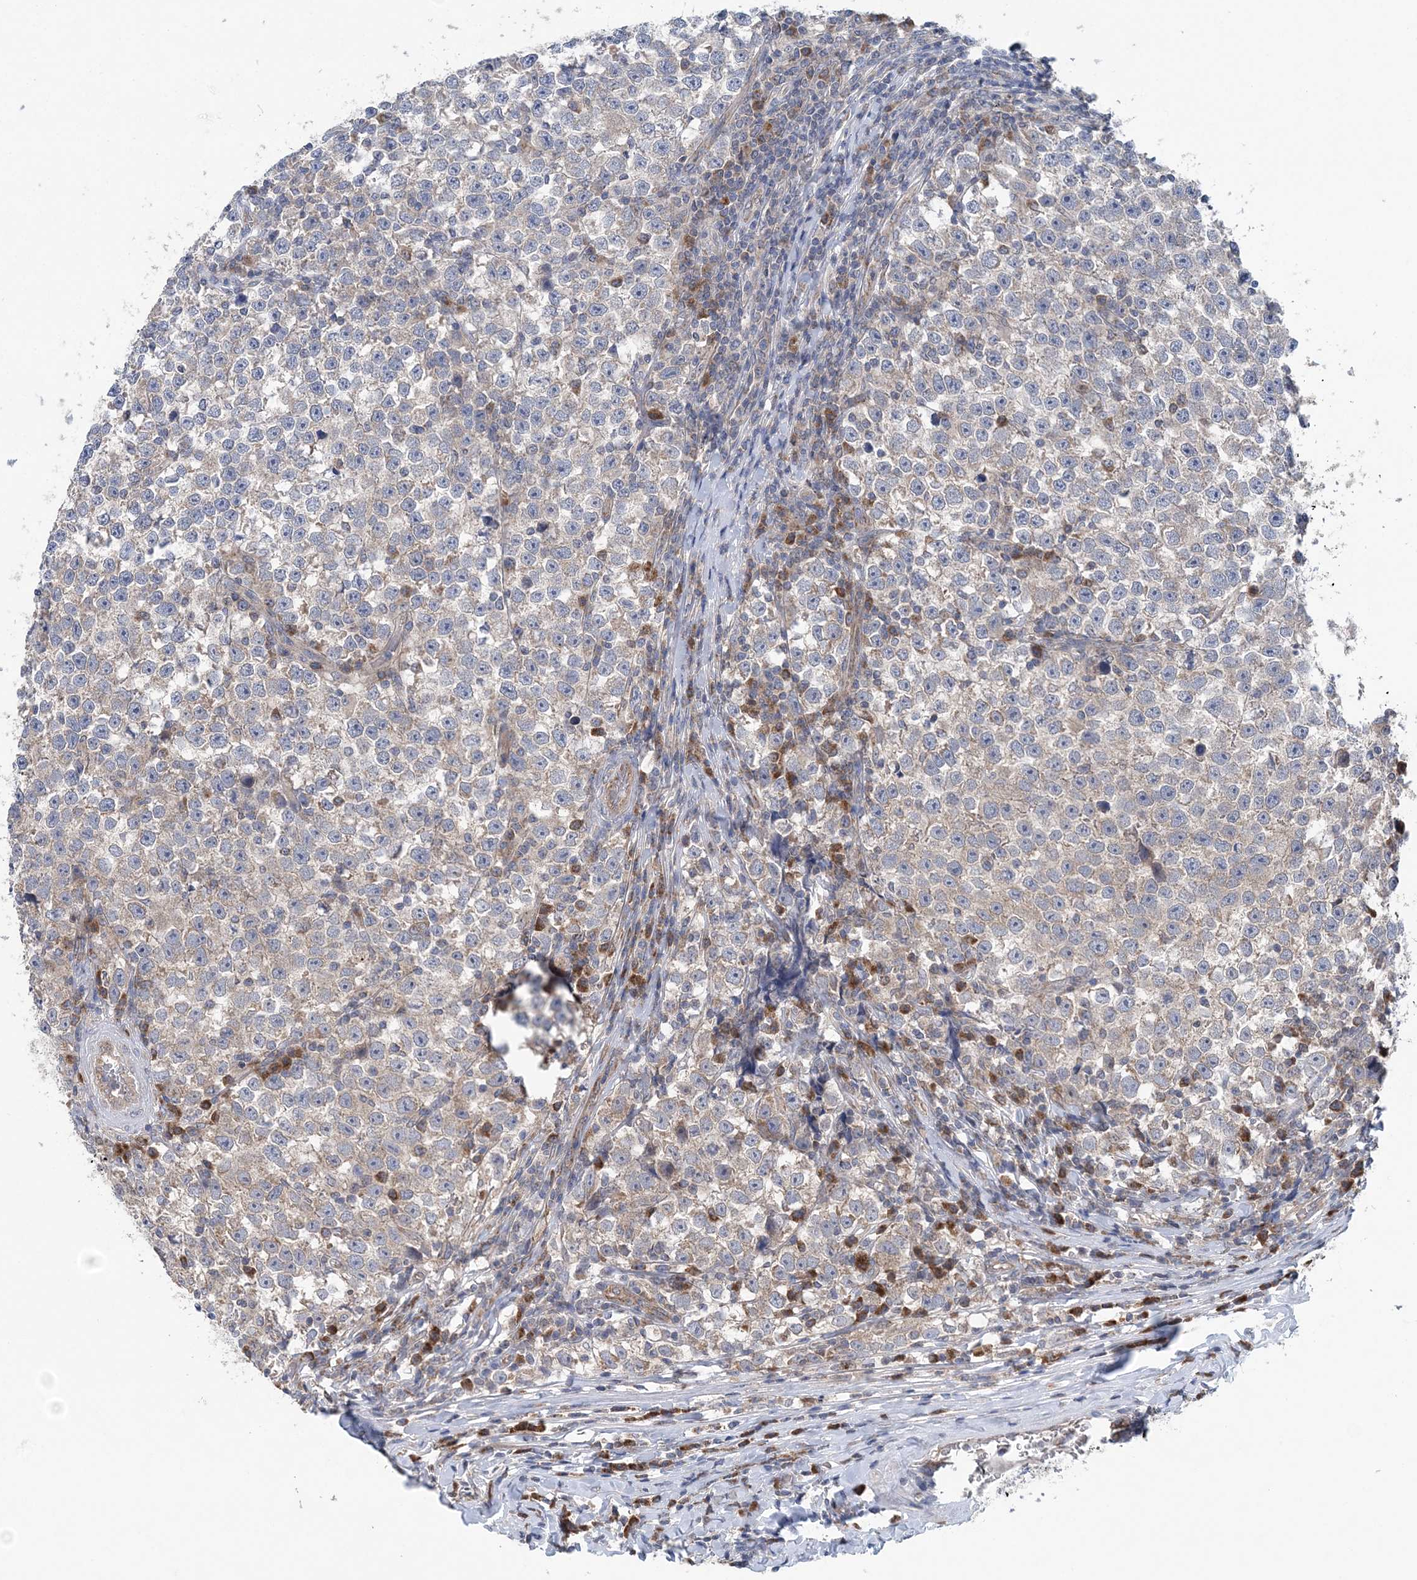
{"staining": {"intensity": "negative", "quantity": "none", "location": "none"}, "tissue": "testis cancer", "cell_type": "Tumor cells", "image_type": "cancer", "snomed": [{"axis": "morphology", "description": "Normal tissue, NOS"}, {"axis": "morphology", "description": "Seminoma, NOS"}, {"axis": "topography", "description": "Testis"}], "caption": "IHC photomicrograph of seminoma (testis) stained for a protein (brown), which exhibits no expression in tumor cells.", "gene": "COPE", "patient": {"sex": "male", "age": 43}}